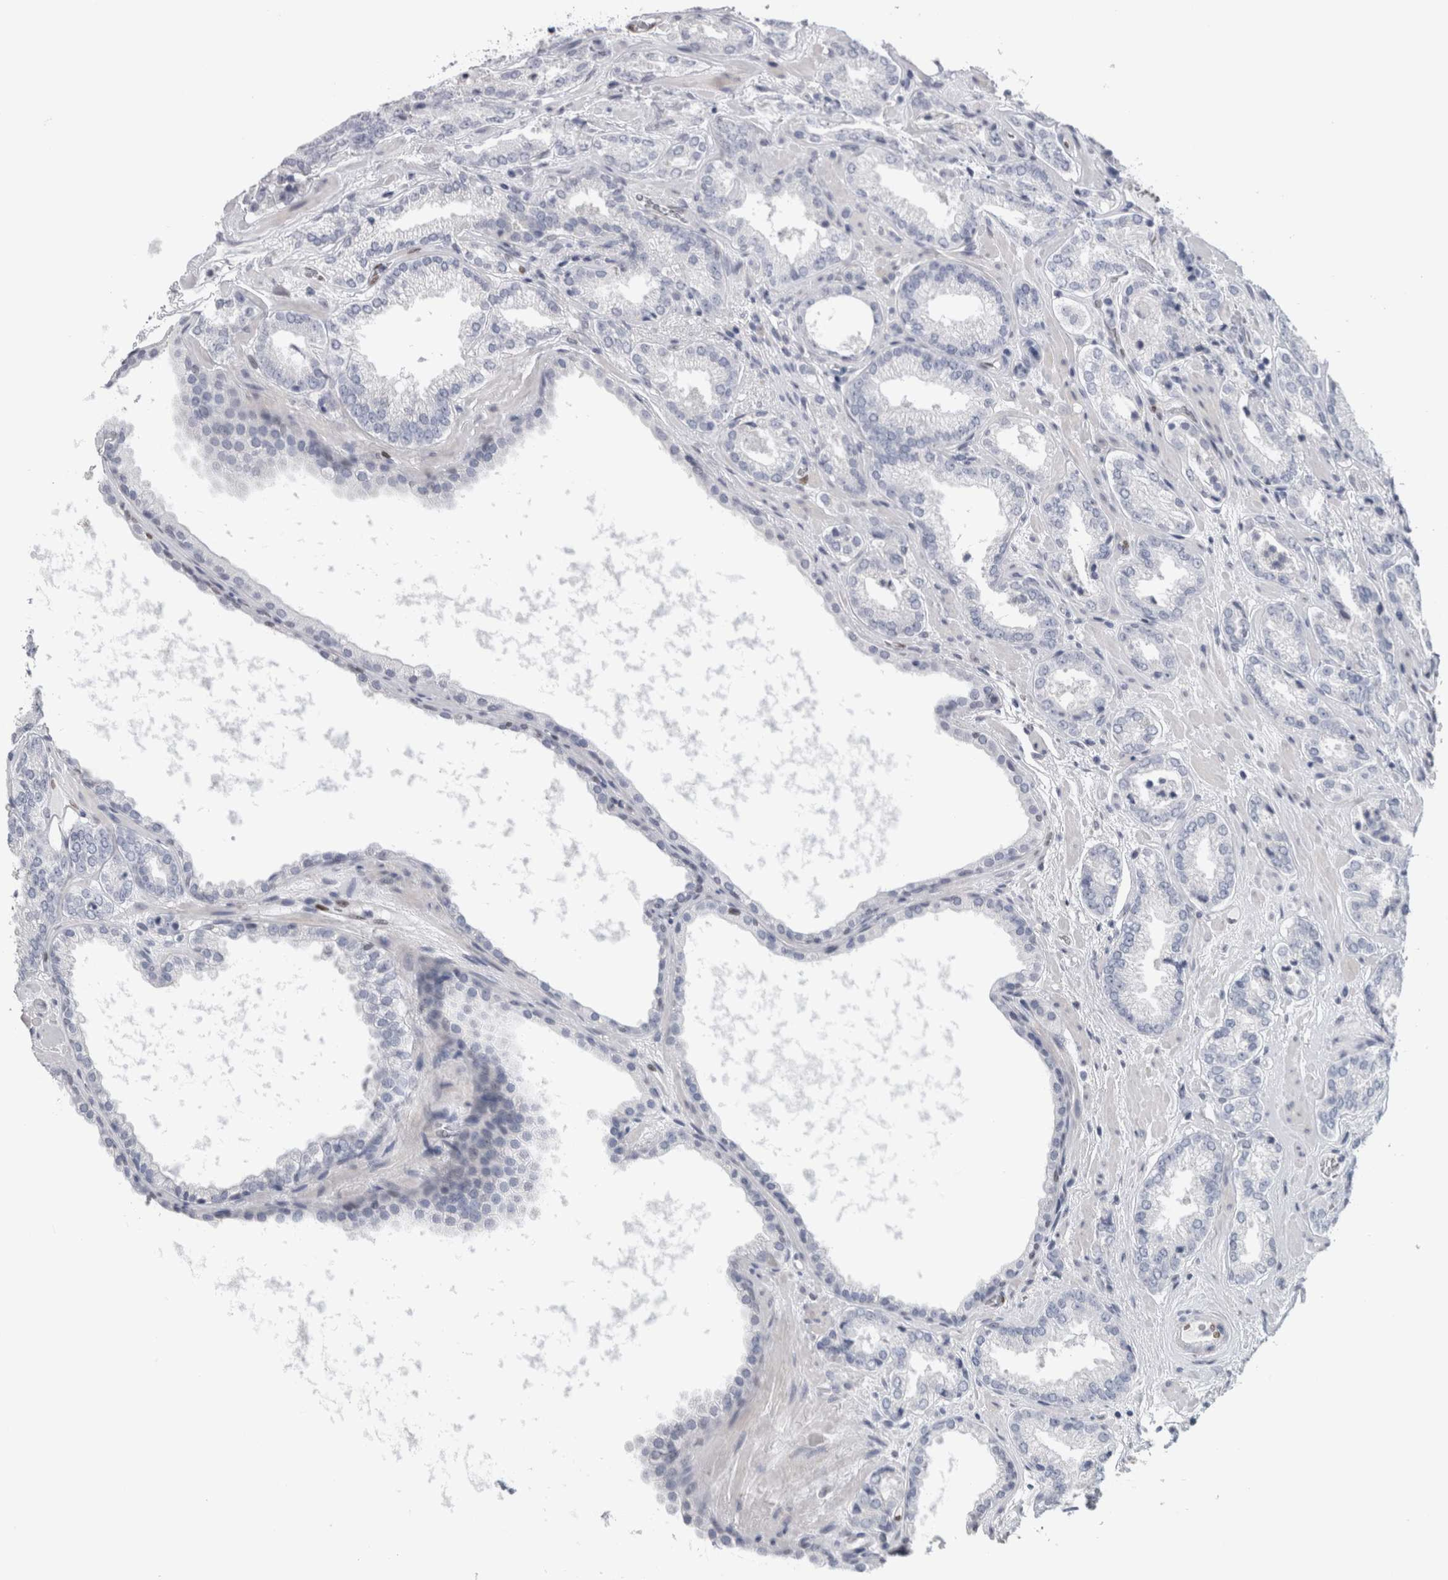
{"staining": {"intensity": "negative", "quantity": "none", "location": "none"}, "tissue": "prostate cancer", "cell_type": "Tumor cells", "image_type": "cancer", "snomed": [{"axis": "morphology", "description": "Adenocarcinoma, Low grade"}, {"axis": "topography", "description": "Prostate"}], "caption": "The immunohistochemistry (IHC) histopathology image has no significant staining in tumor cells of prostate adenocarcinoma (low-grade) tissue. The staining was performed using DAB (3,3'-diaminobenzidine) to visualize the protein expression in brown, while the nuclei were stained in blue with hematoxylin (Magnification: 20x).", "gene": "IL33", "patient": {"sex": "male", "age": 62}}